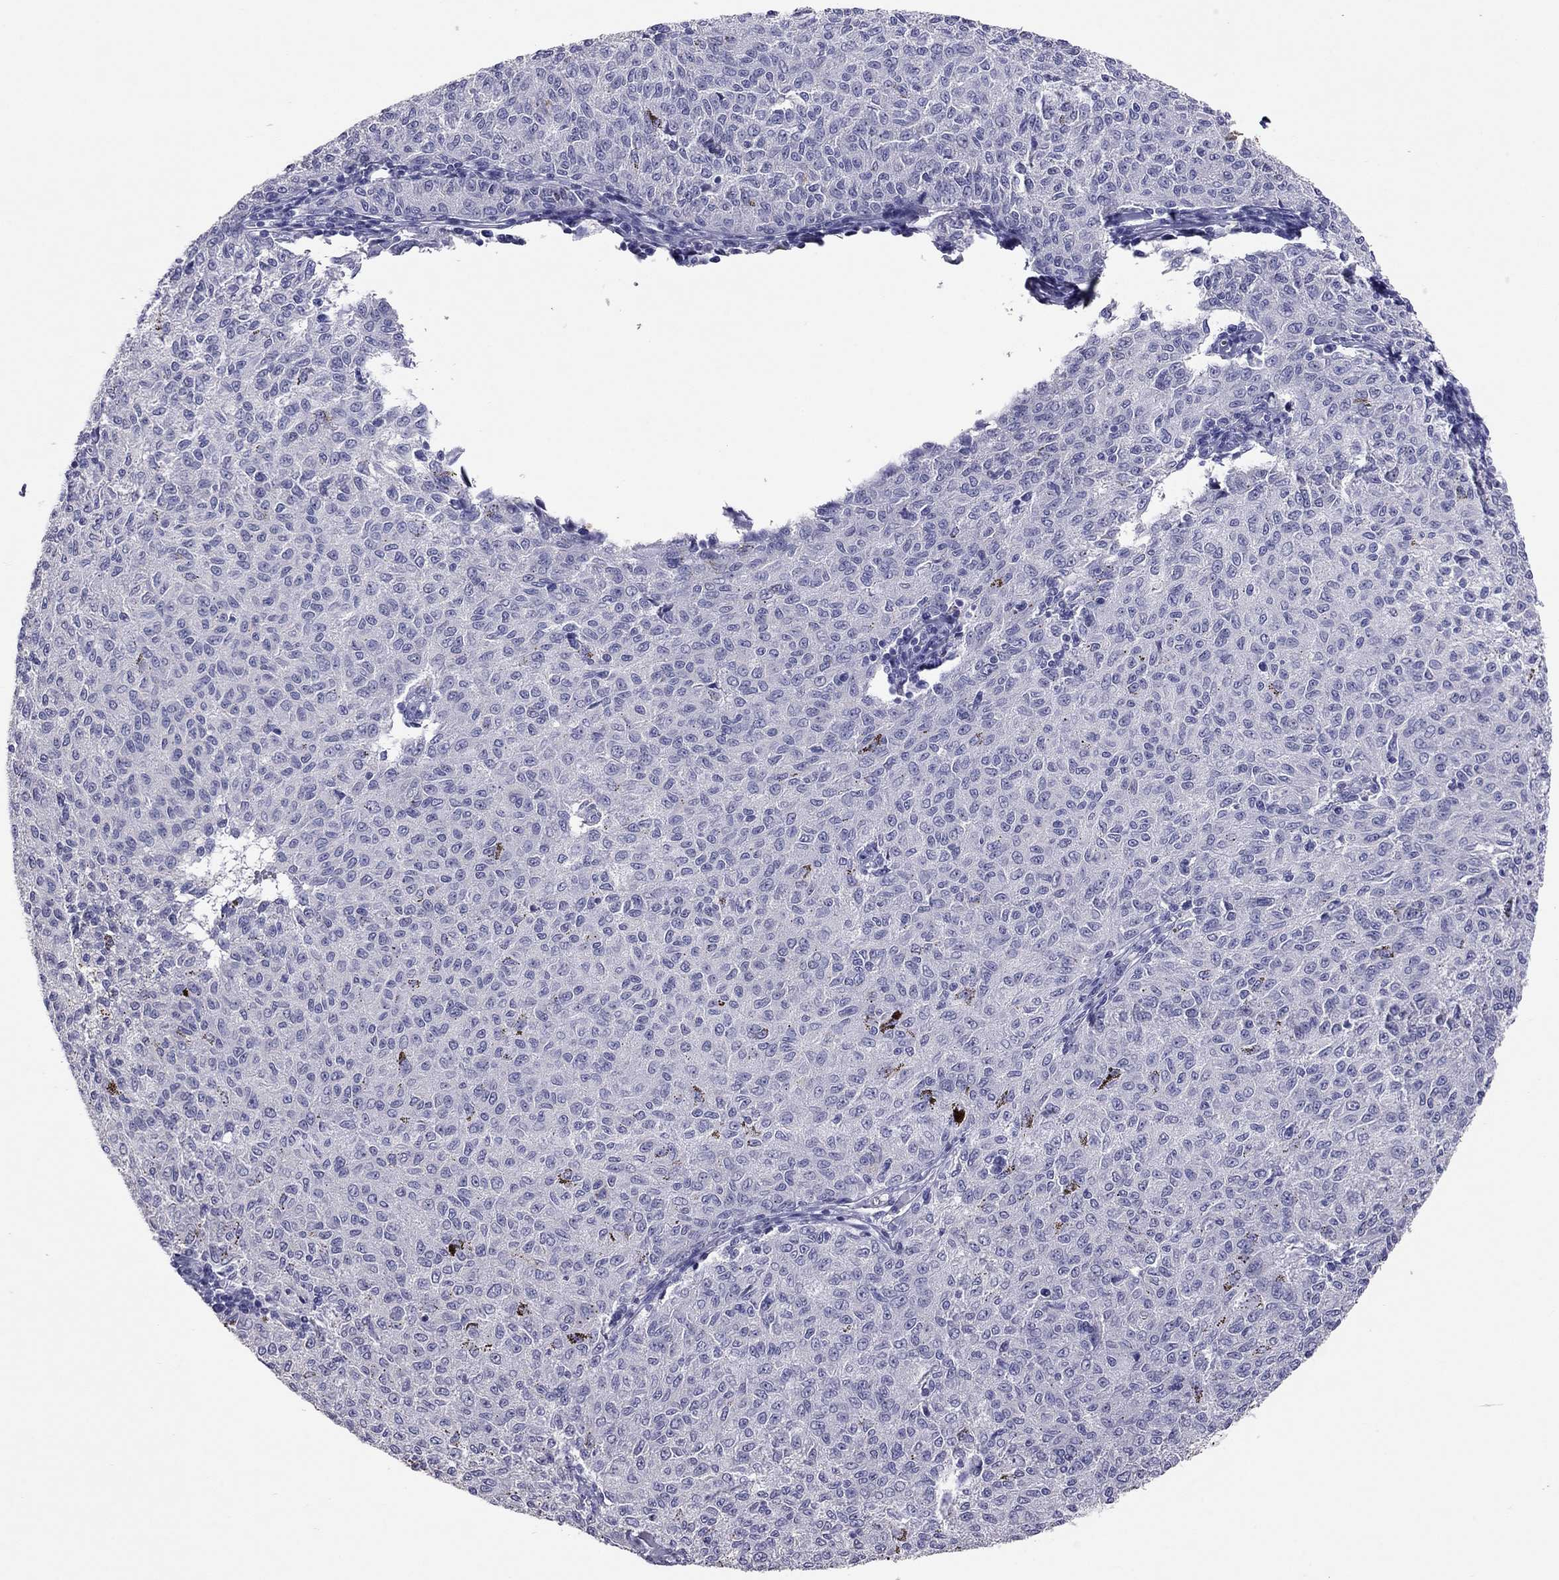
{"staining": {"intensity": "negative", "quantity": "none", "location": "none"}, "tissue": "melanoma", "cell_type": "Tumor cells", "image_type": "cancer", "snomed": [{"axis": "morphology", "description": "Malignant melanoma, NOS"}, {"axis": "topography", "description": "Skin"}], "caption": "Immunohistochemistry histopathology image of human melanoma stained for a protein (brown), which shows no expression in tumor cells. The staining is performed using DAB brown chromogen with nuclei counter-stained in using hematoxylin.", "gene": "PSMB11", "patient": {"sex": "female", "age": 72}}